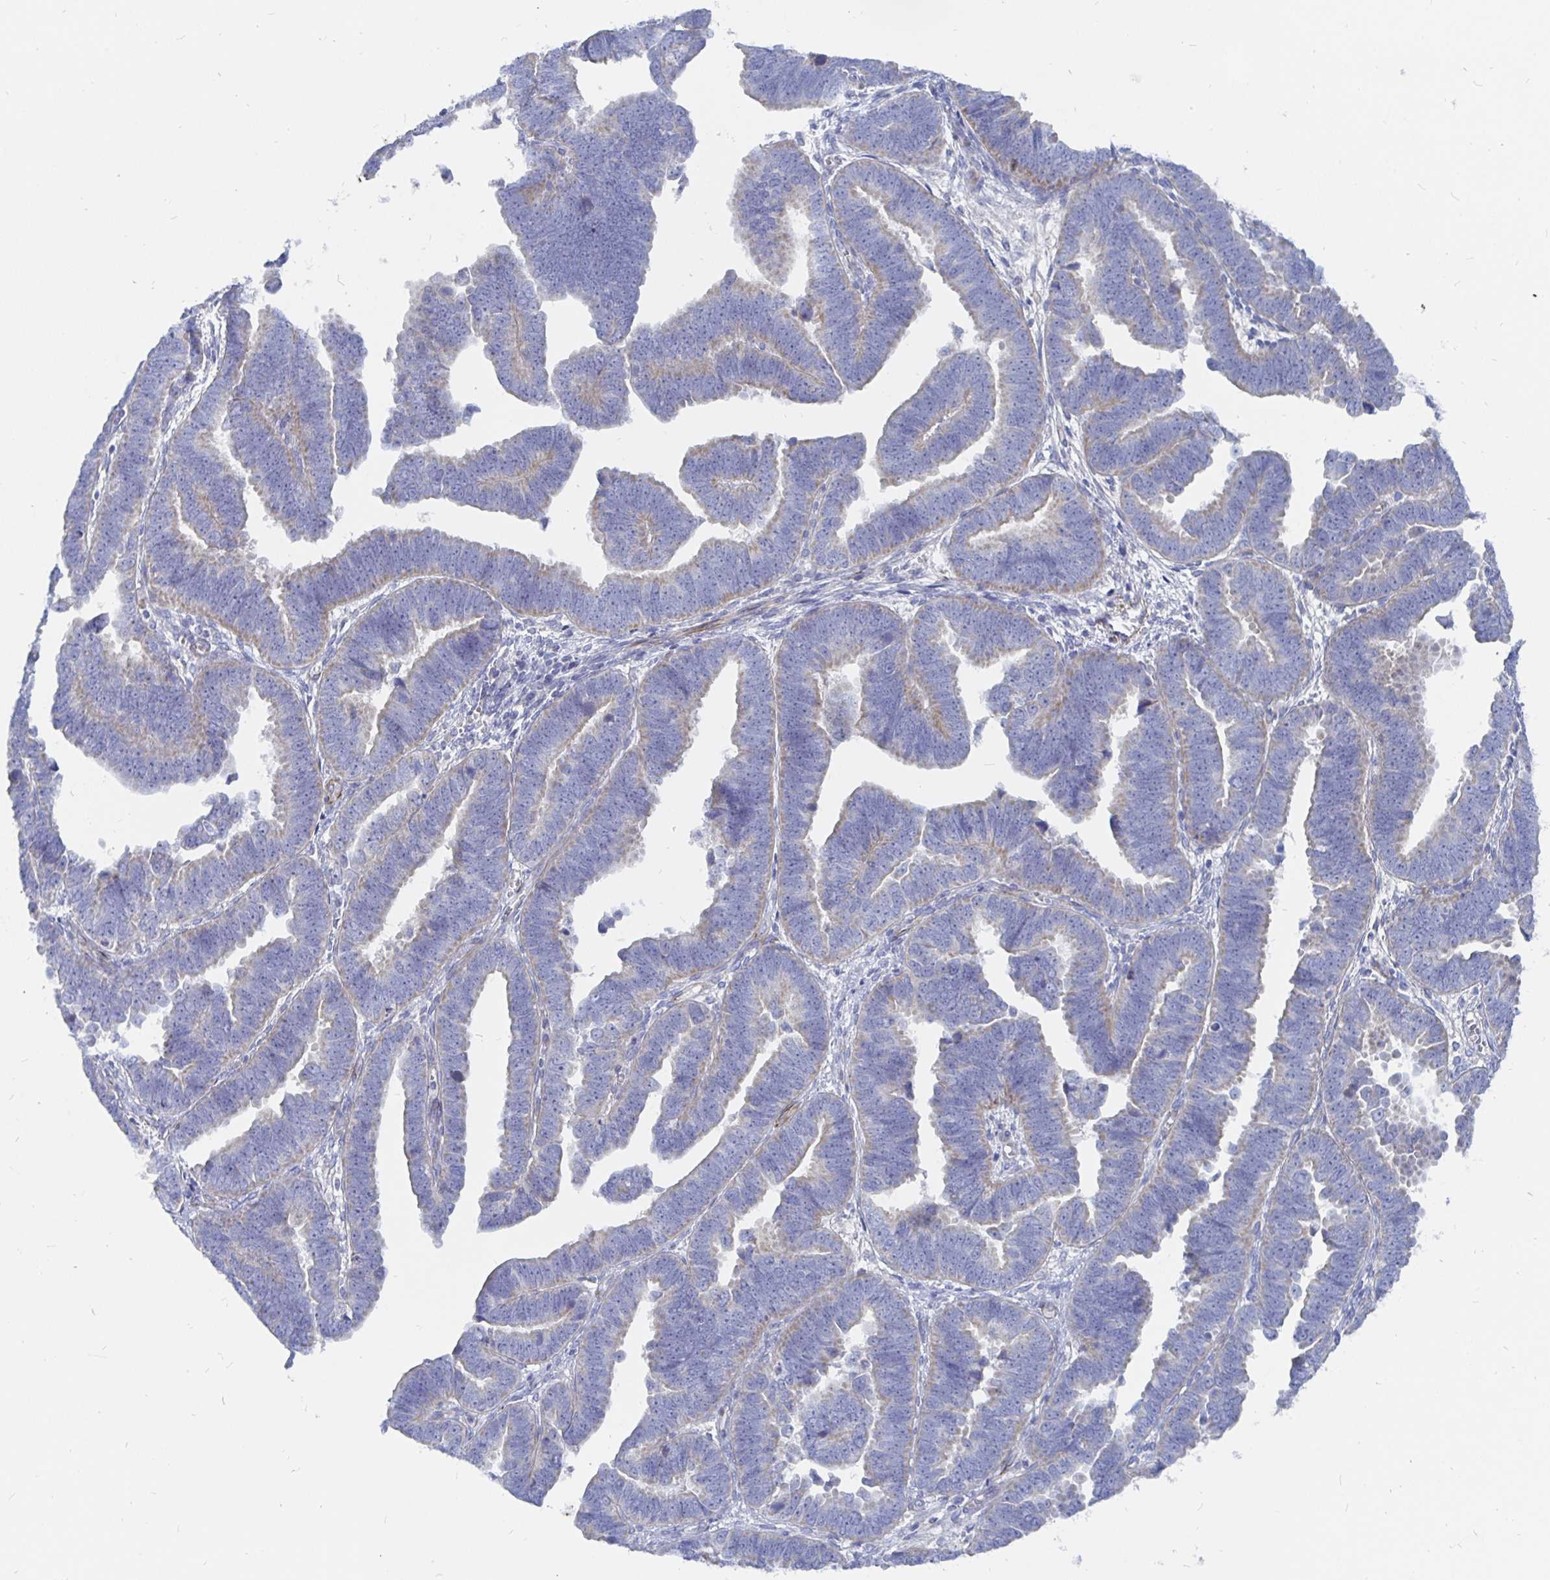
{"staining": {"intensity": "negative", "quantity": "none", "location": "none"}, "tissue": "endometrial cancer", "cell_type": "Tumor cells", "image_type": "cancer", "snomed": [{"axis": "morphology", "description": "Adenocarcinoma, NOS"}, {"axis": "topography", "description": "Endometrium"}], "caption": "An image of human endometrial cancer (adenocarcinoma) is negative for staining in tumor cells. (Stains: DAB (3,3'-diaminobenzidine) IHC with hematoxylin counter stain, Microscopy: brightfield microscopy at high magnification).", "gene": "COX16", "patient": {"sex": "female", "age": 75}}